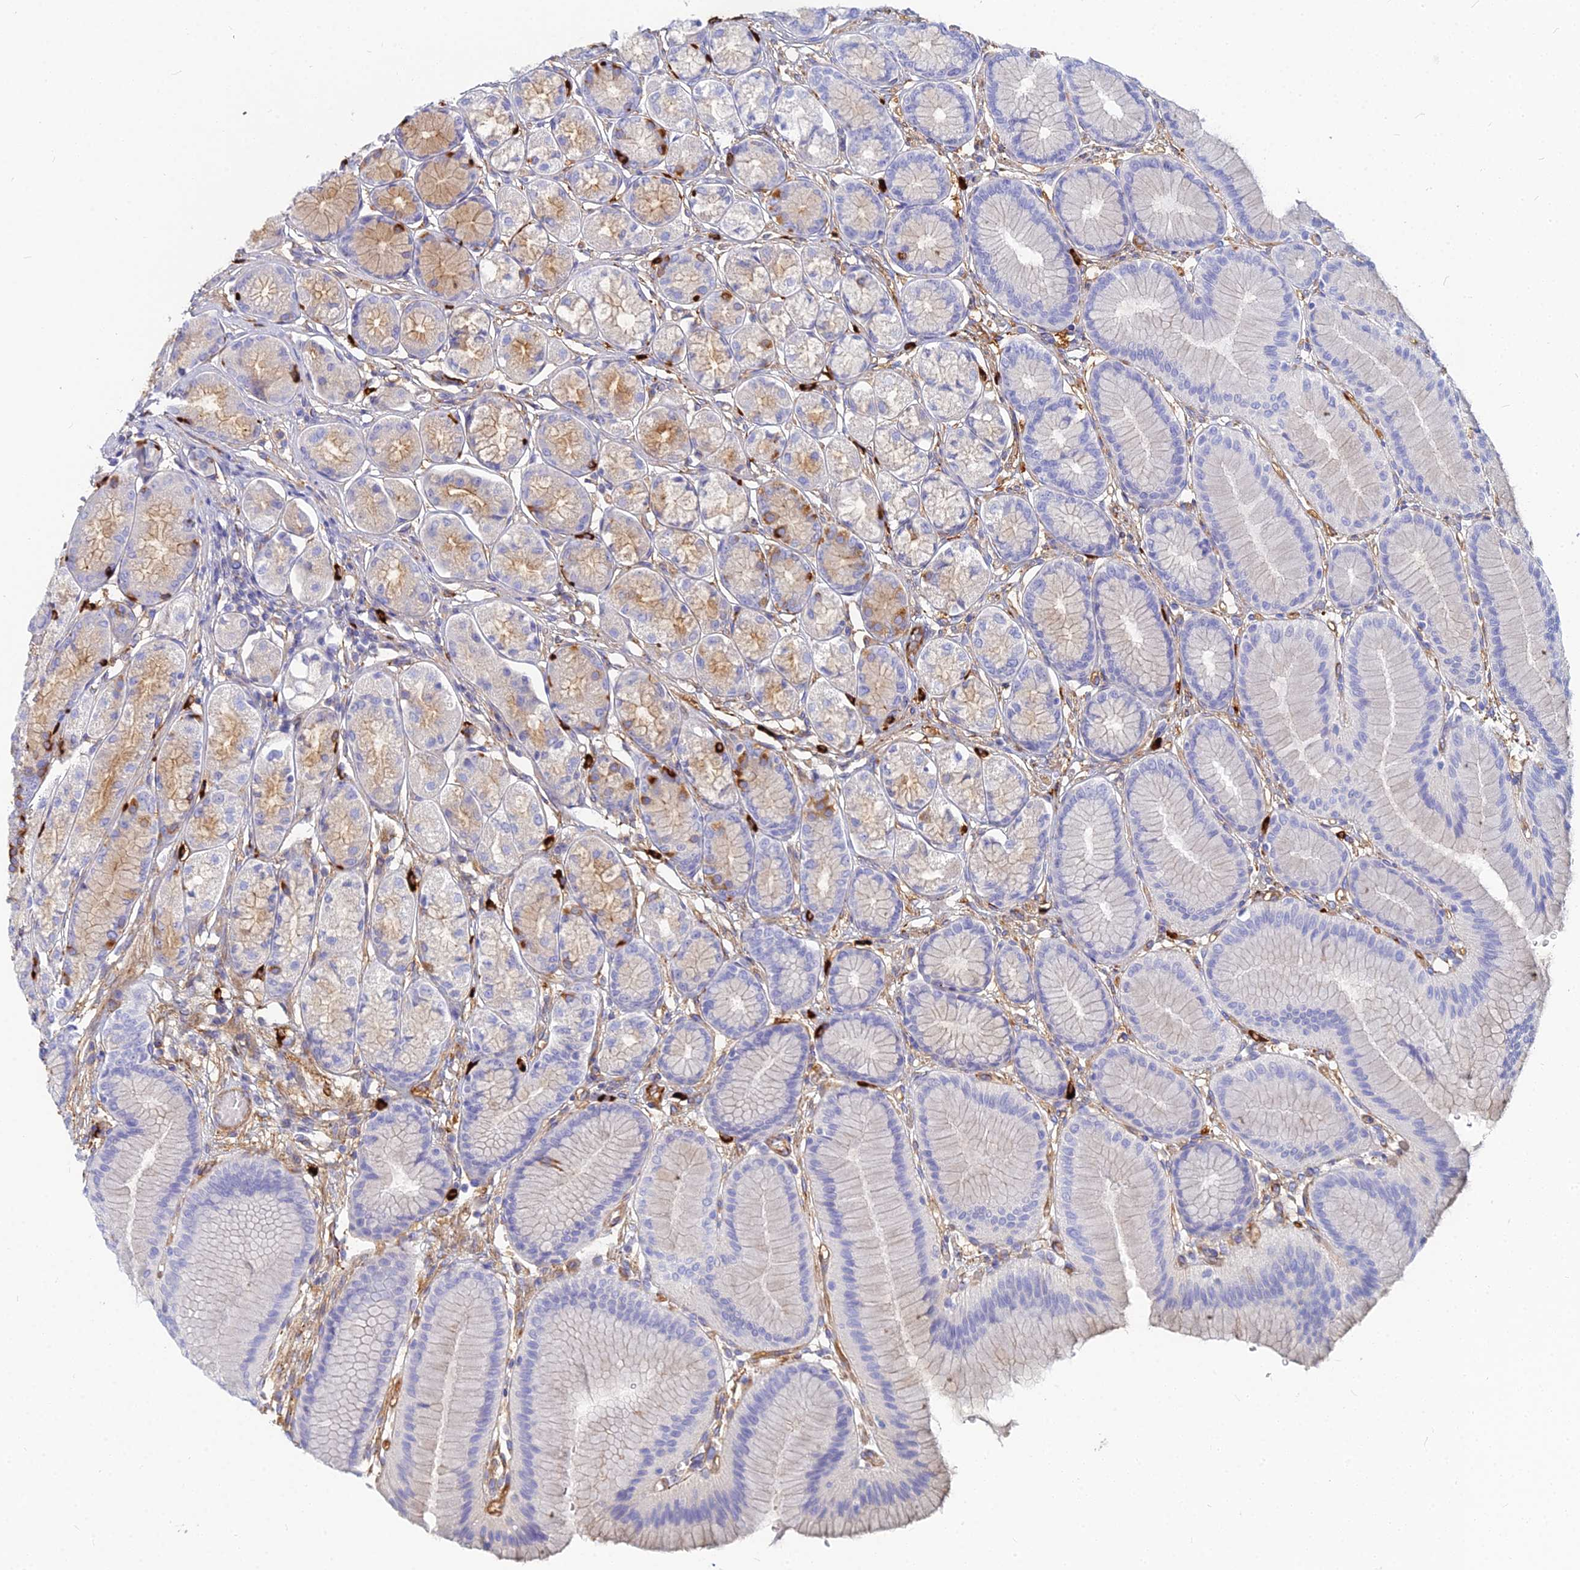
{"staining": {"intensity": "moderate", "quantity": "25%-75%", "location": "cytoplasmic/membranous"}, "tissue": "stomach", "cell_type": "Glandular cells", "image_type": "normal", "snomed": [{"axis": "morphology", "description": "Normal tissue, NOS"}, {"axis": "morphology", "description": "Adenocarcinoma, NOS"}, {"axis": "morphology", "description": "Adenocarcinoma, High grade"}, {"axis": "topography", "description": "Stomach, upper"}, {"axis": "topography", "description": "Stomach"}], "caption": "Protein staining of unremarkable stomach exhibits moderate cytoplasmic/membranous staining in about 25%-75% of glandular cells. Nuclei are stained in blue.", "gene": "VAT1", "patient": {"sex": "female", "age": 65}}